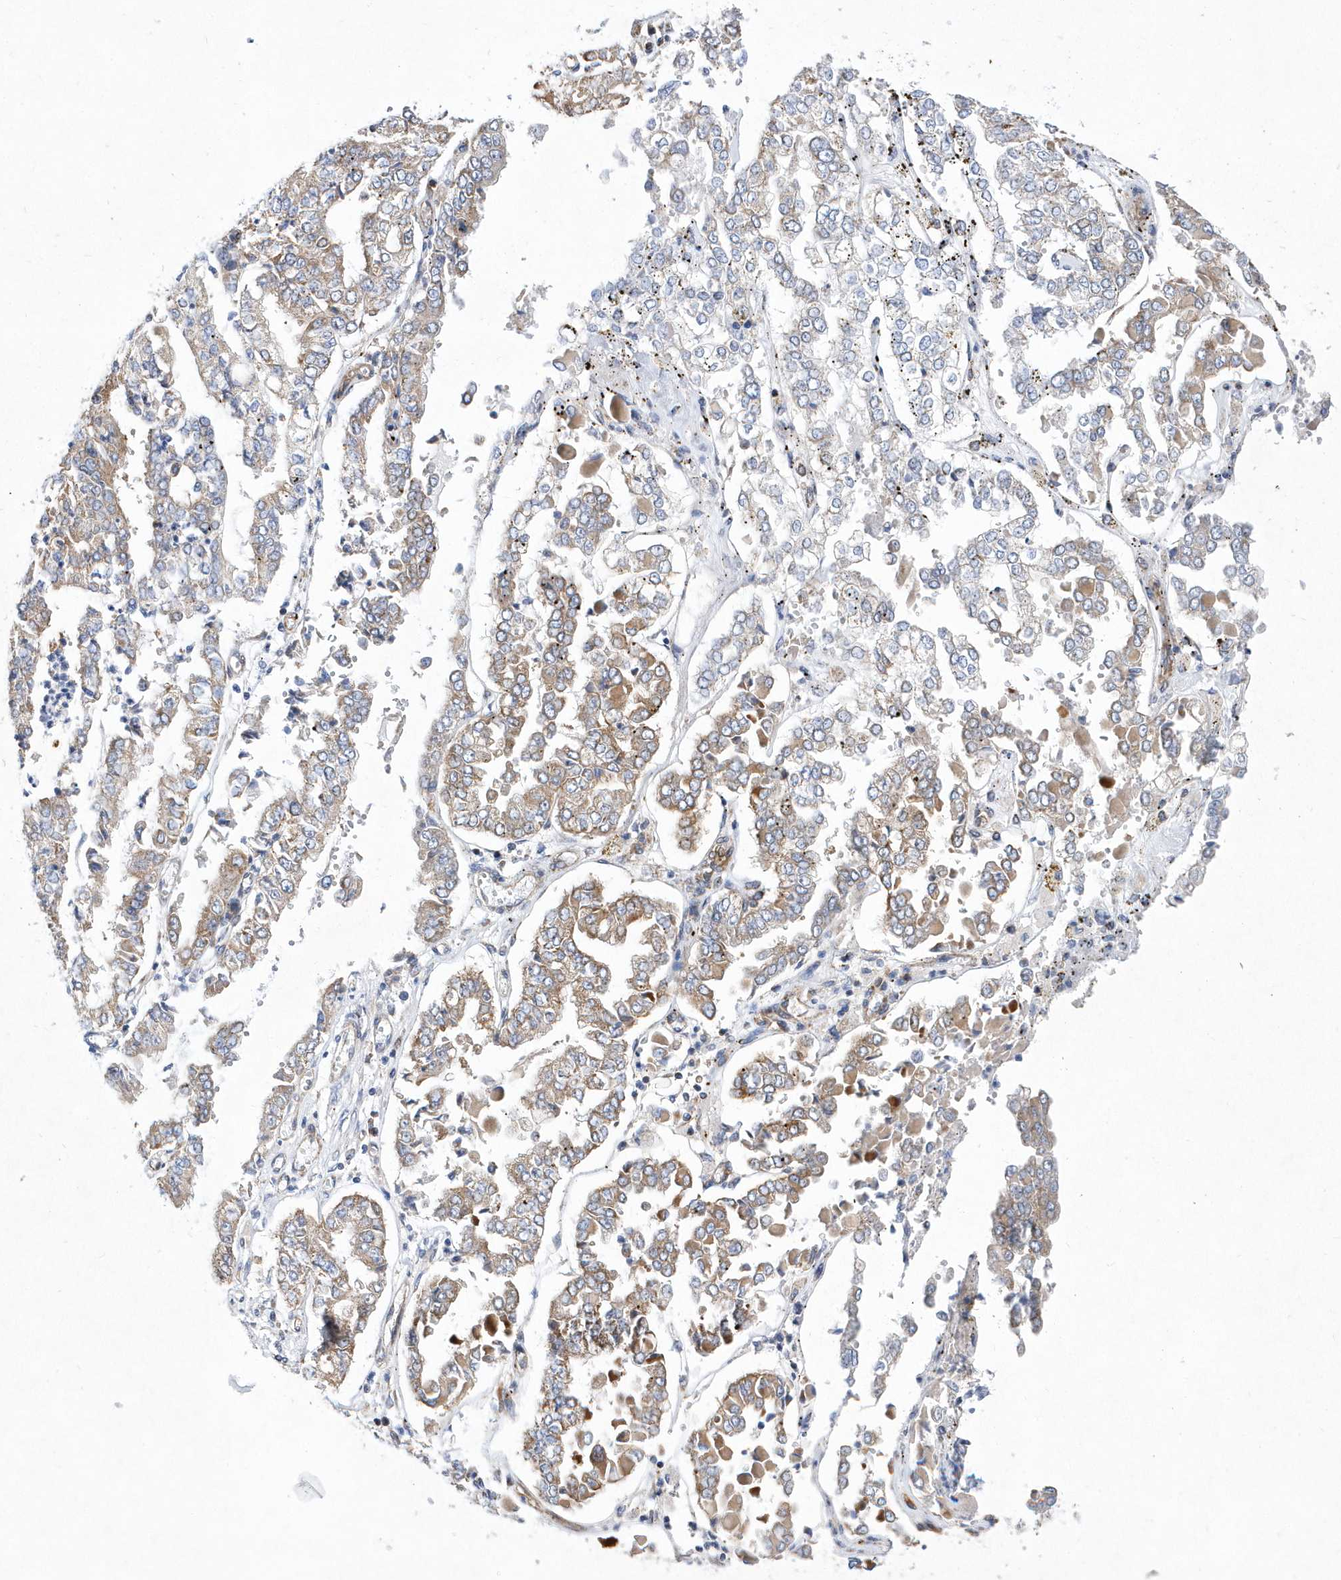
{"staining": {"intensity": "moderate", "quantity": "25%-75%", "location": "cytoplasmic/membranous"}, "tissue": "stomach cancer", "cell_type": "Tumor cells", "image_type": "cancer", "snomed": [{"axis": "morphology", "description": "Adenocarcinoma, NOS"}, {"axis": "topography", "description": "Stomach"}], "caption": "A brown stain labels moderate cytoplasmic/membranous positivity of a protein in adenocarcinoma (stomach) tumor cells.", "gene": "JKAMP", "patient": {"sex": "male", "age": 76}}